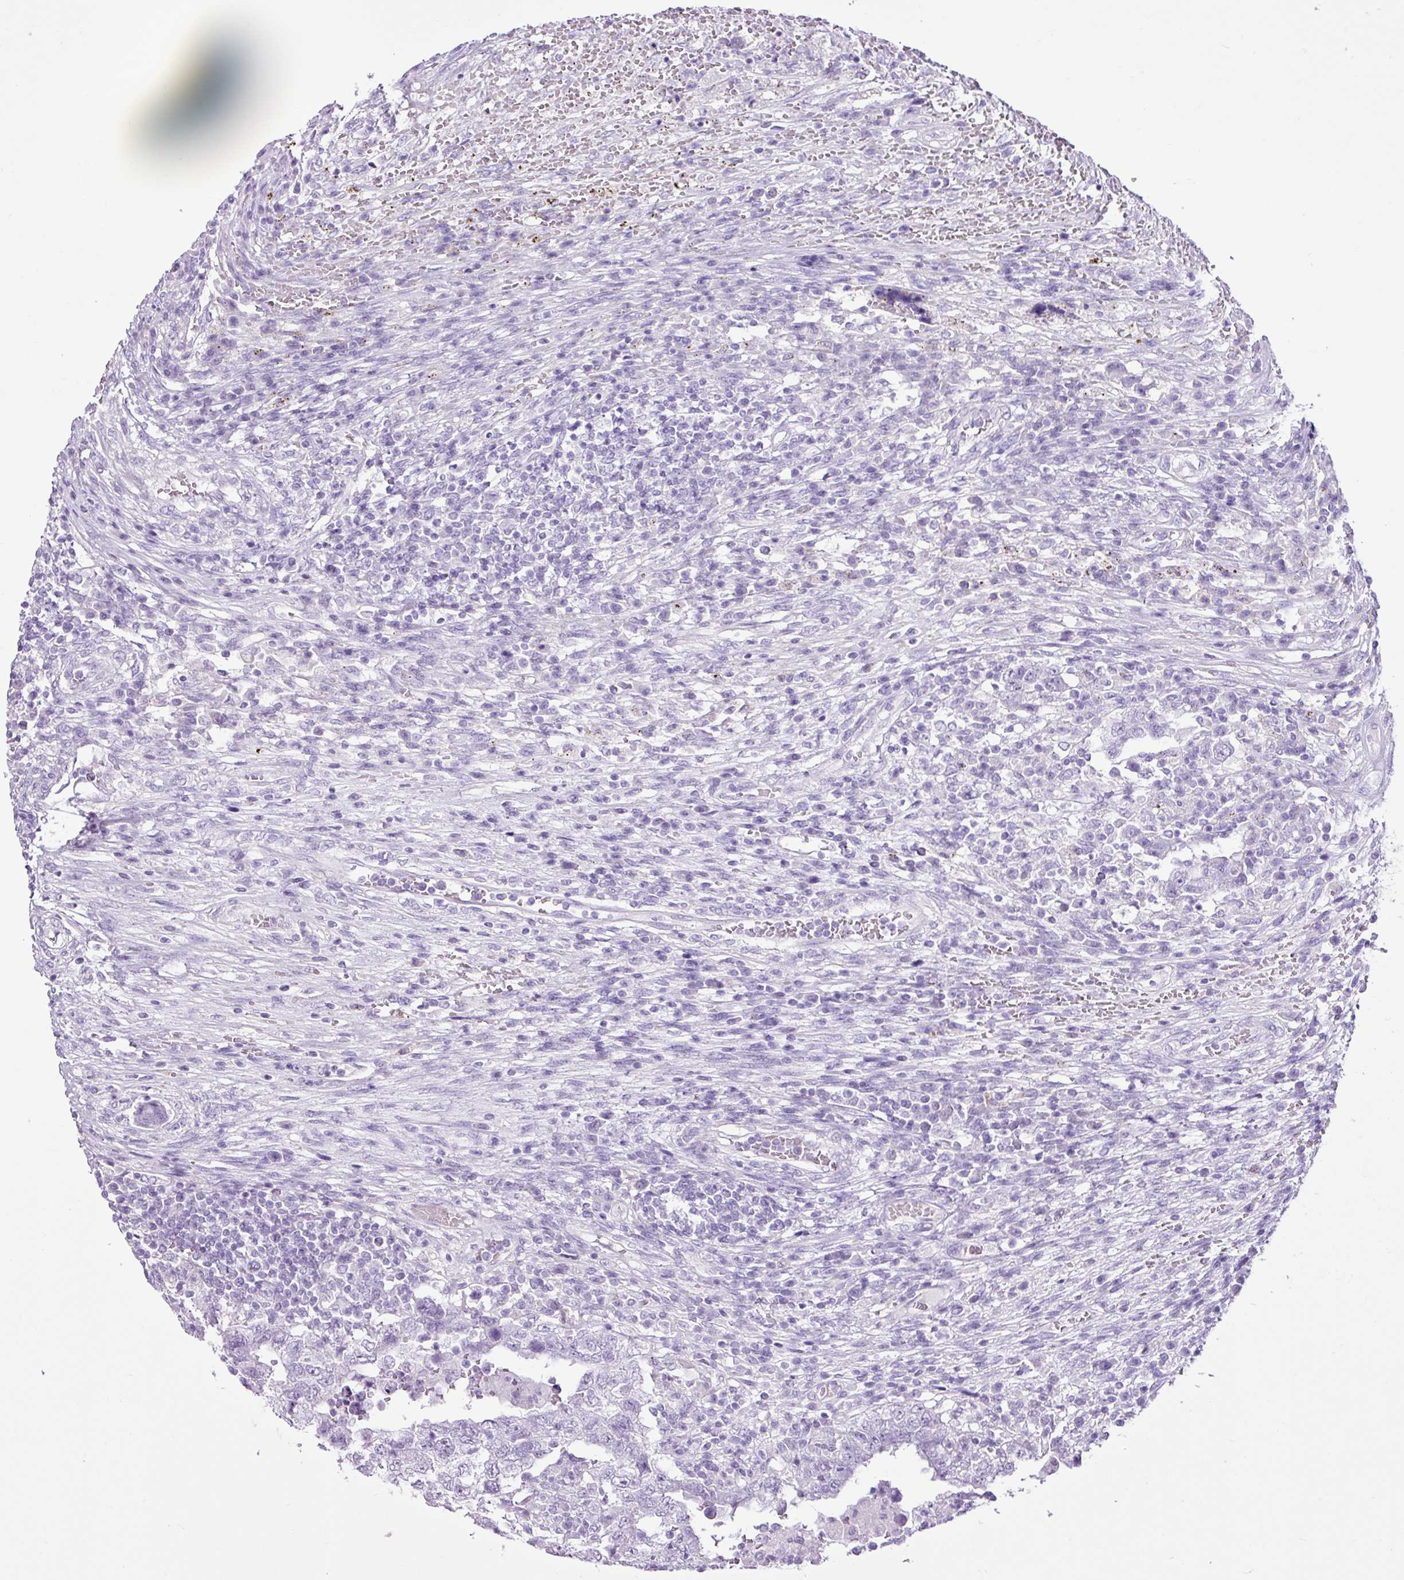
{"staining": {"intensity": "negative", "quantity": "none", "location": "none"}, "tissue": "testis cancer", "cell_type": "Tumor cells", "image_type": "cancer", "snomed": [{"axis": "morphology", "description": "Carcinoma, Embryonal, NOS"}, {"axis": "topography", "description": "Testis"}], "caption": "Immunohistochemical staining of human testis cancer demonstrates no significant expression in tumor cells.", "gene": "PGR", "patient": {"sex": "male", "age": 26}}